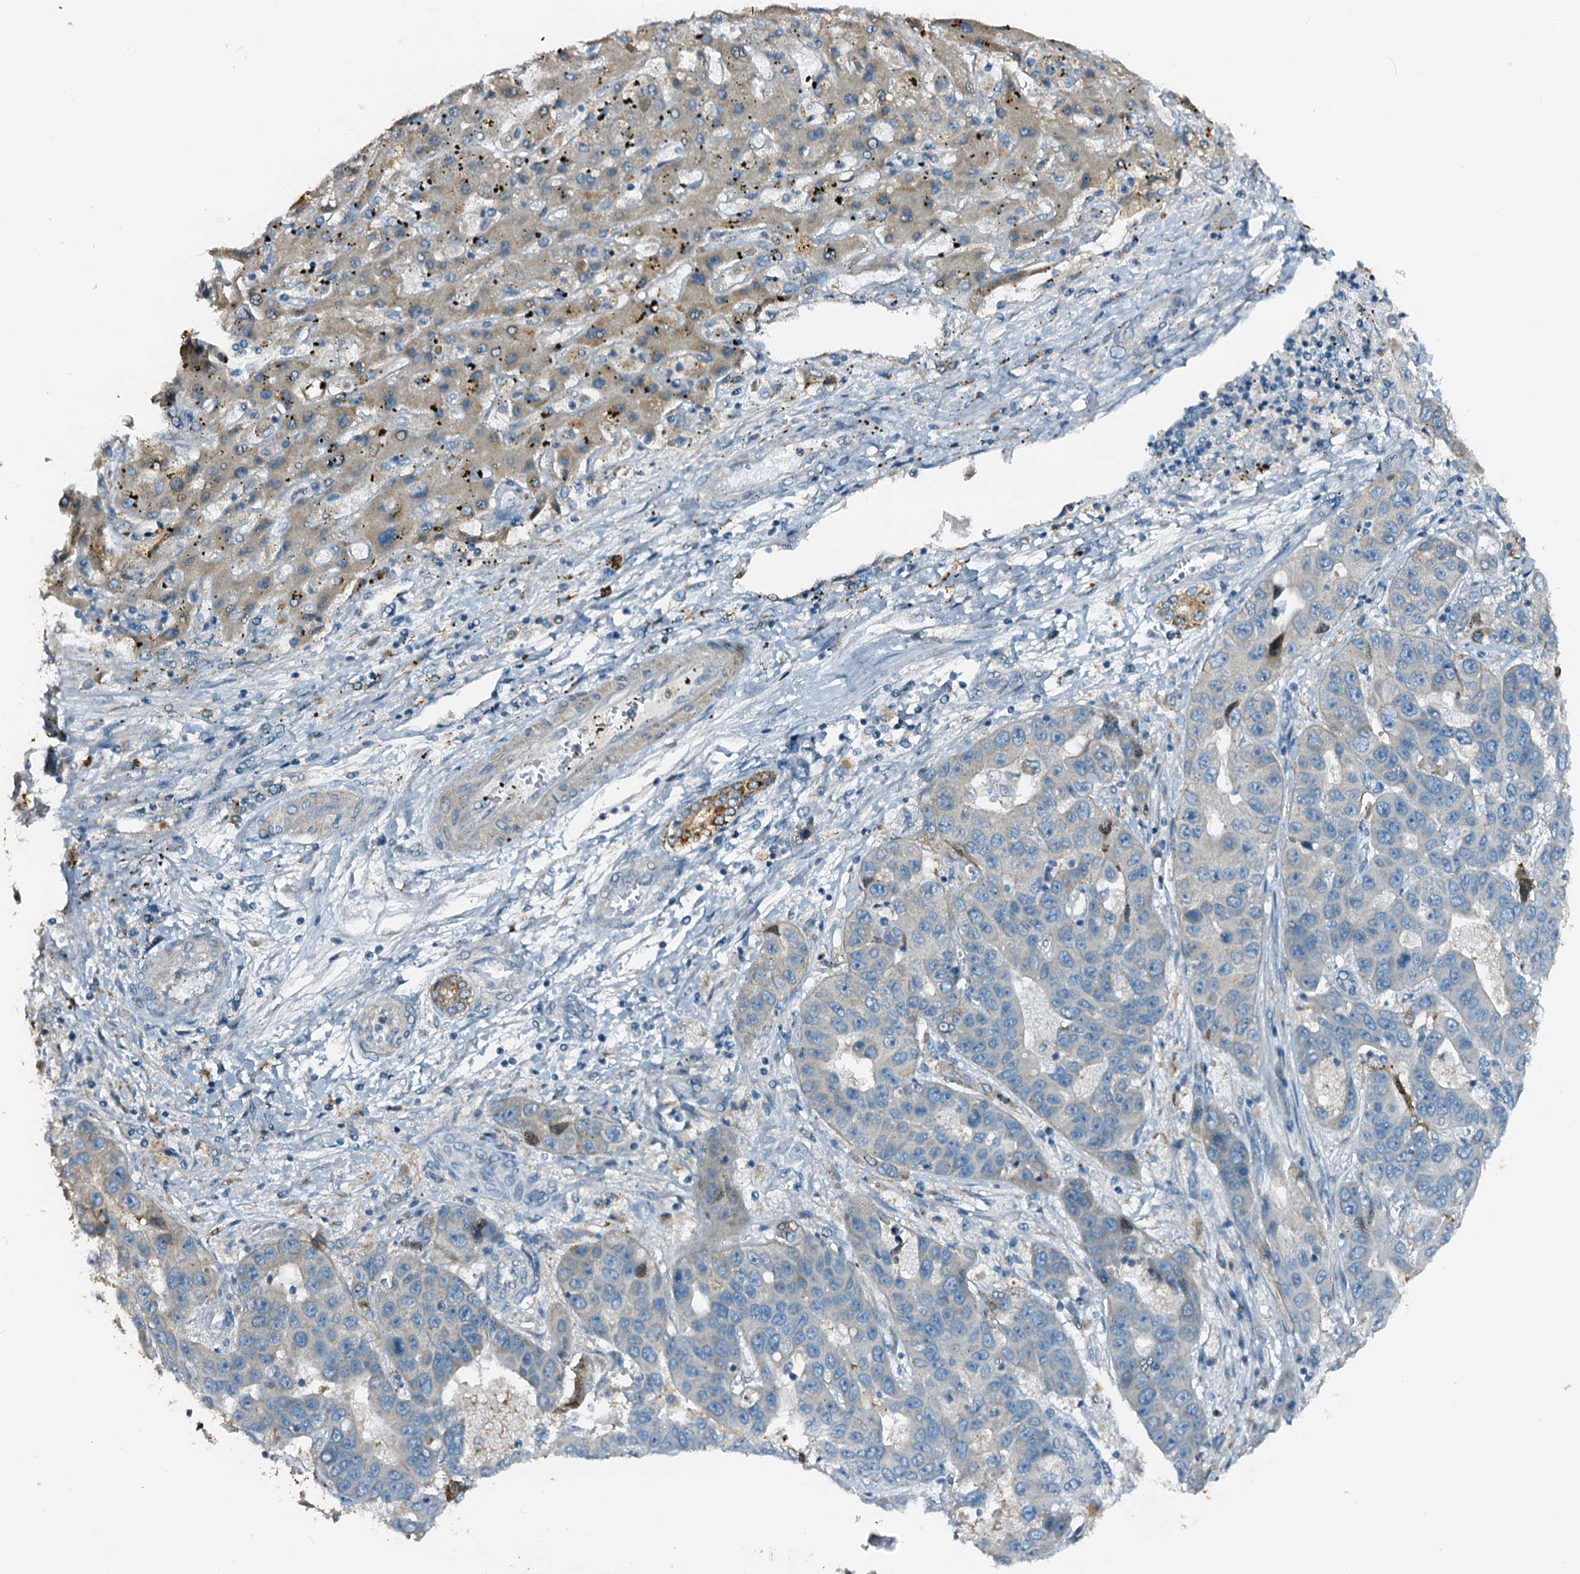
{"staining": {"intensity": "negative", "quantity": "none", "location": "none"}, "tissue": "liver cancer", "cell_type": "Tumor cells", "image_type": "cancer", "snomed": [{"axis": "morphology", "description": "Cholangiocarcinoma"}, {"axis": "topography", "description": "Liver"}], "caption": "Cholangiocarcinoma (liver) stained for a protein using IHC demonstrates no staining tumor cells.", "gene": "ZNF606", "patient": {"sex": "female", "age": 52}}